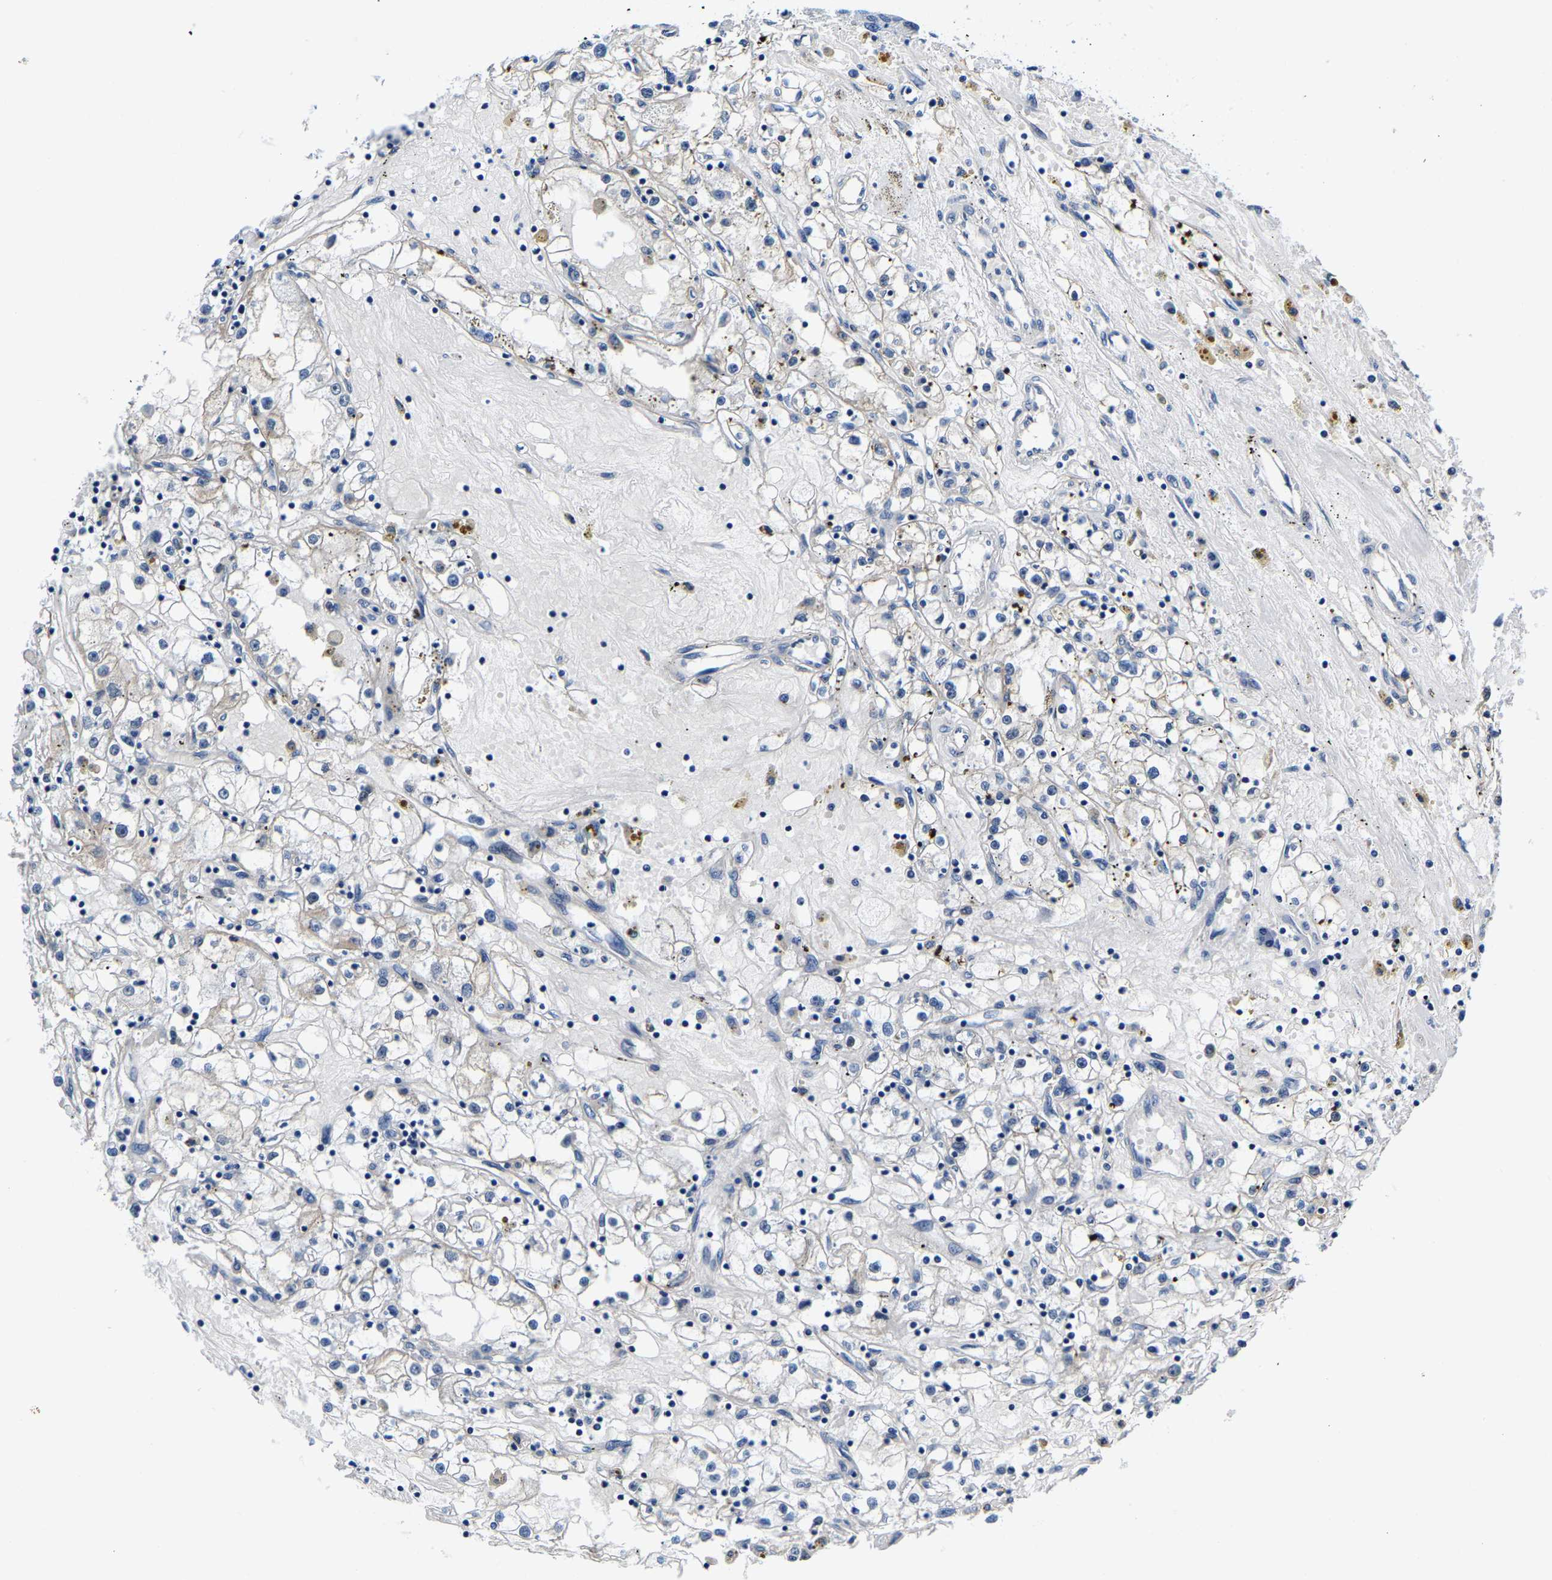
{"staining": {"intensity": "negative", "quantity": "none", "location": "none"}, "tissue": "renal cancer", "cell_type": "Tumor cells", "image_type": "cancer", "snomed": [{"axis": "morphology", "description": "Adenocarcinoma, NOS"}, {"axis": "topography", "description": "Kidney"}], "caption": "This is a histopathology image of immunohistochemistry (IHC) staining of renal cancer (adenocarcinoma), which shows no staining in tumor cells.", "gene": "ACO1", "patient": {"sex": "male", "age": 56}}